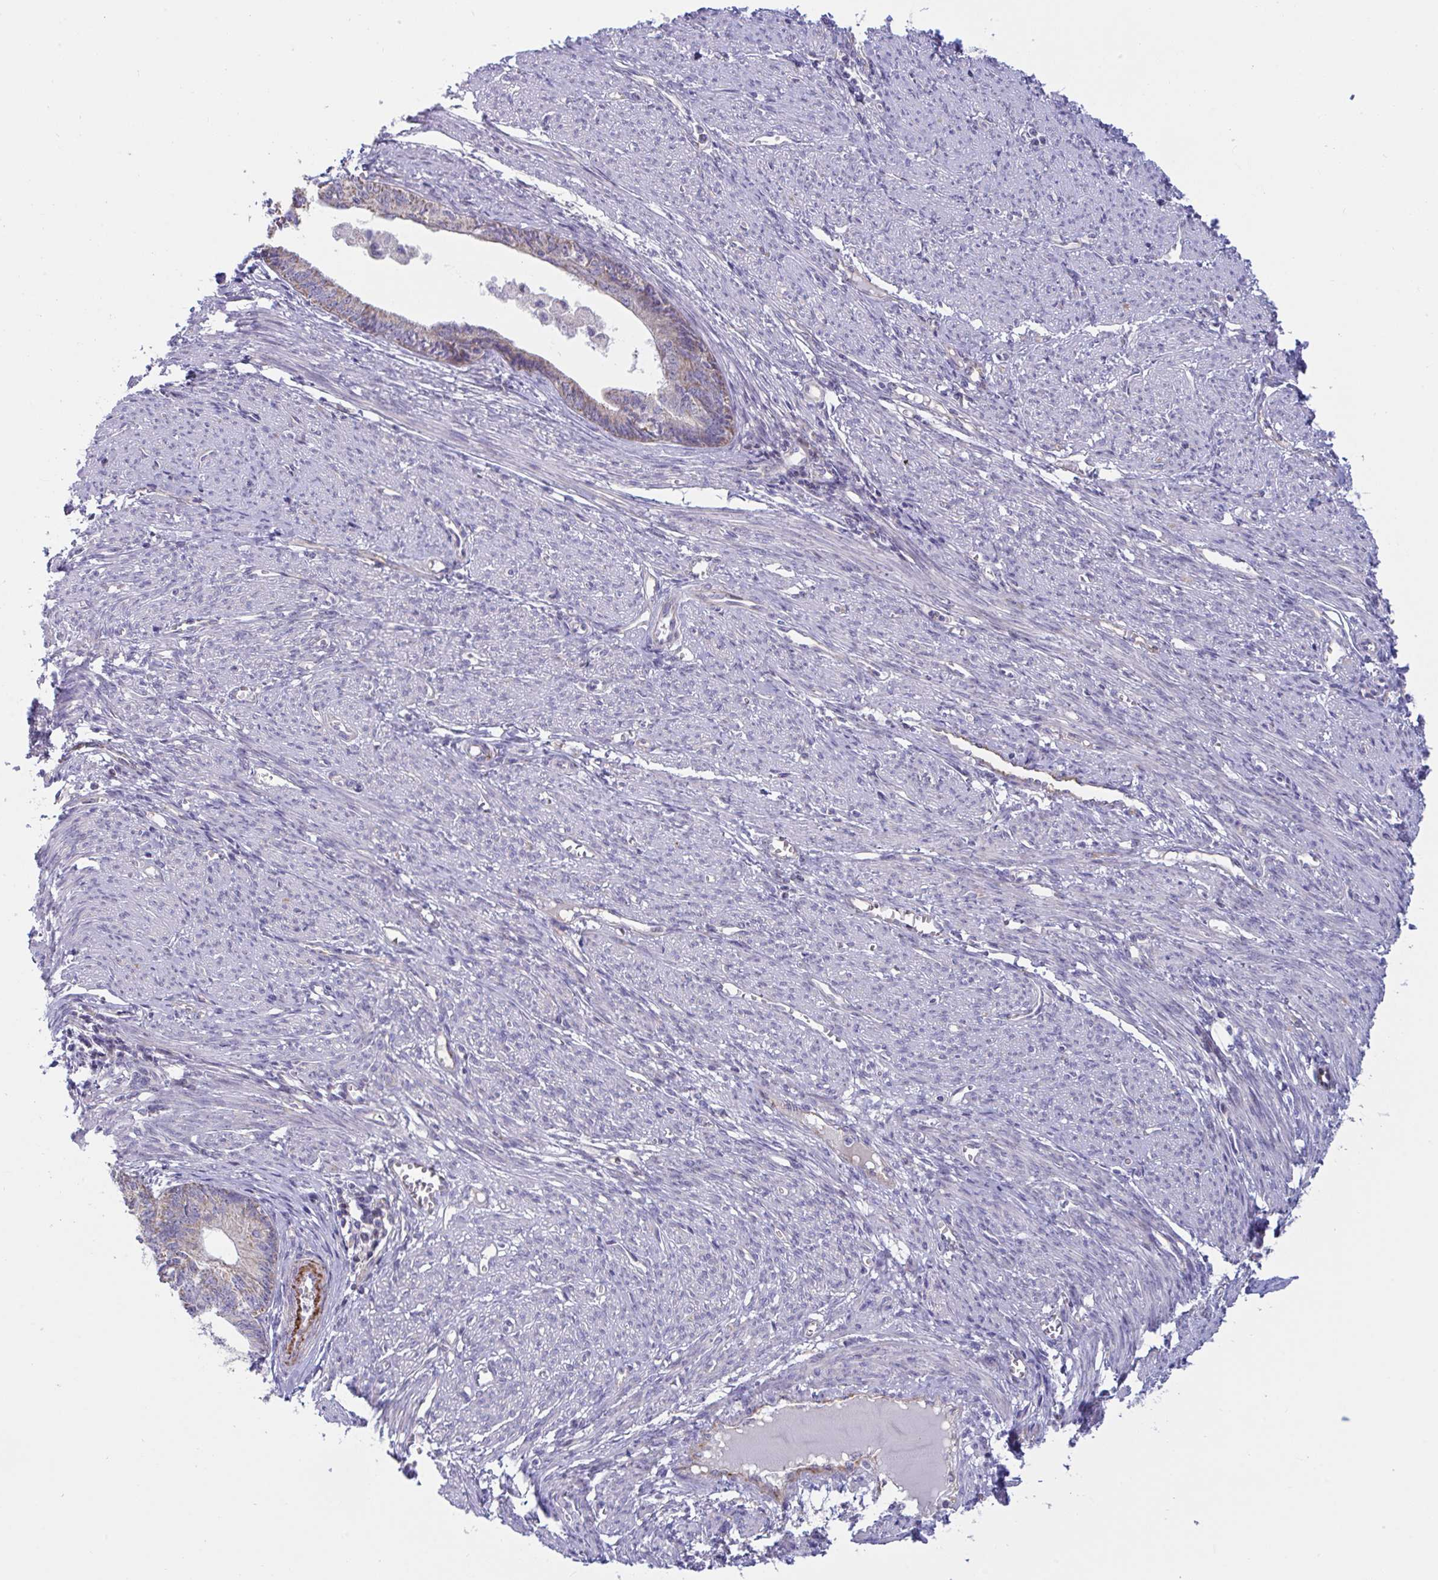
{"staining": {"intensity": "negative", "quantity": "none", "location": "none"}, "tissue": "endometrial cancer", "cell_type": "Tumor cells", "image_type": "cancer", "snomed": [{"axis": "morphology", "description": "Adenocarcinoma, NOS"}, {"axis": "topography", "description": "Endometrium"}], "caption": "DAB (3,3'-diaminobenzidine) immunohistochemical staining of human adenocarcinoma (endometrial) demonstrates no significant expression in tumor cells. The staining was performed using DAB (3,3'-diaminobenzidine) to visualize the protein expression in brown, while the nuclei were stained in blue with hematoxylin (Magnification: 20x).", "gene": "IL37", "patient": {"sex": "female", "age": 68}}